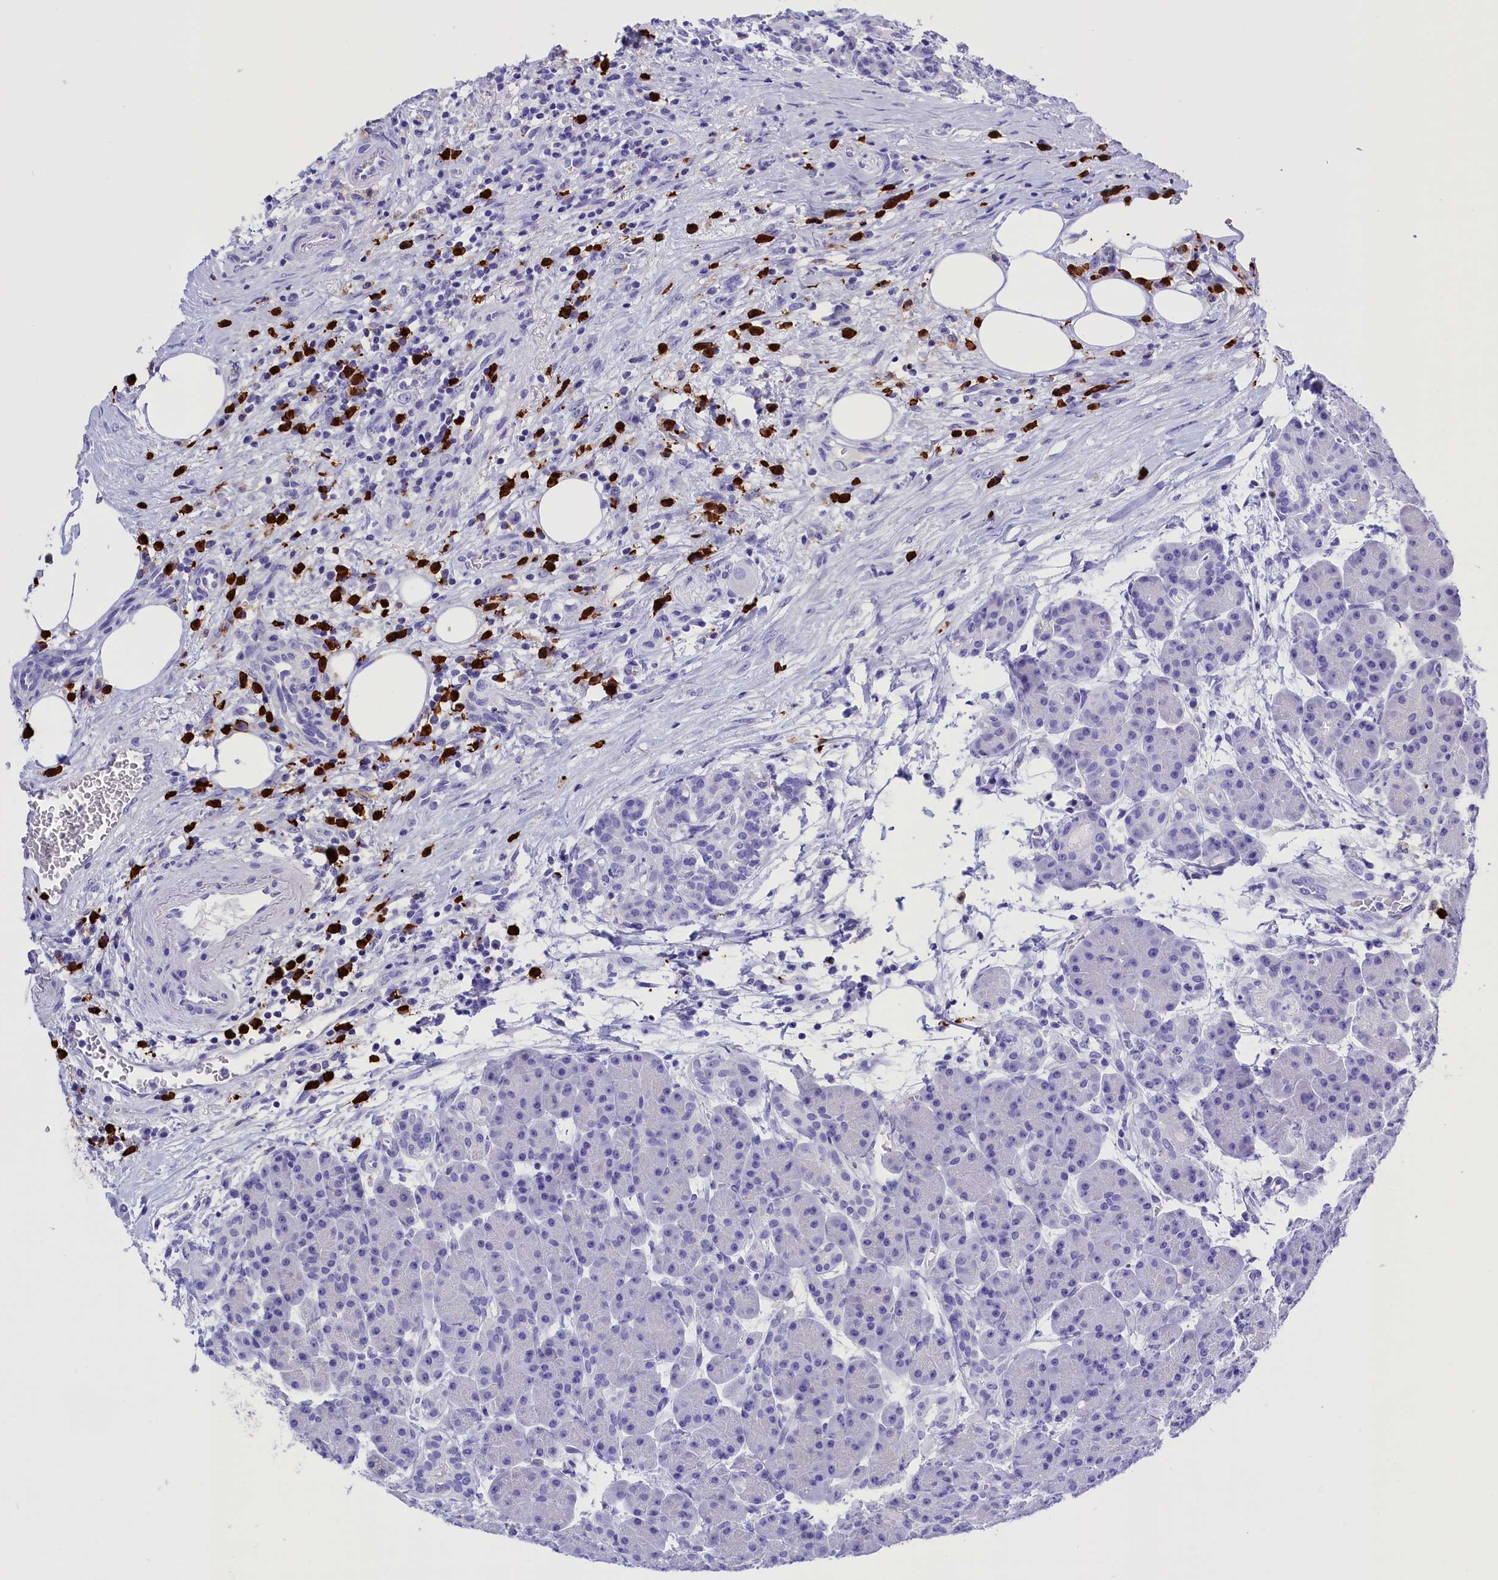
{"staining": {"intensity": "negative", "quantity": "none", "location": "none"}, "tissue": "pancreas", "cell_type": "Exocrine glandular cells", "image_type": "normal", "snomed": [{"axis": "morphology", "description": "Normal tissue, NOS"}, {"axis": "topography", "description": "Pancreas"}], "caption": "Immunohistochemistry photomicrograph of unremarkable pancreas stained for a protein (brown), which reveals no positivity in exocrine glandular cells.", "gene": "CLC", "patient": {"sex": "male", "age": 63}}